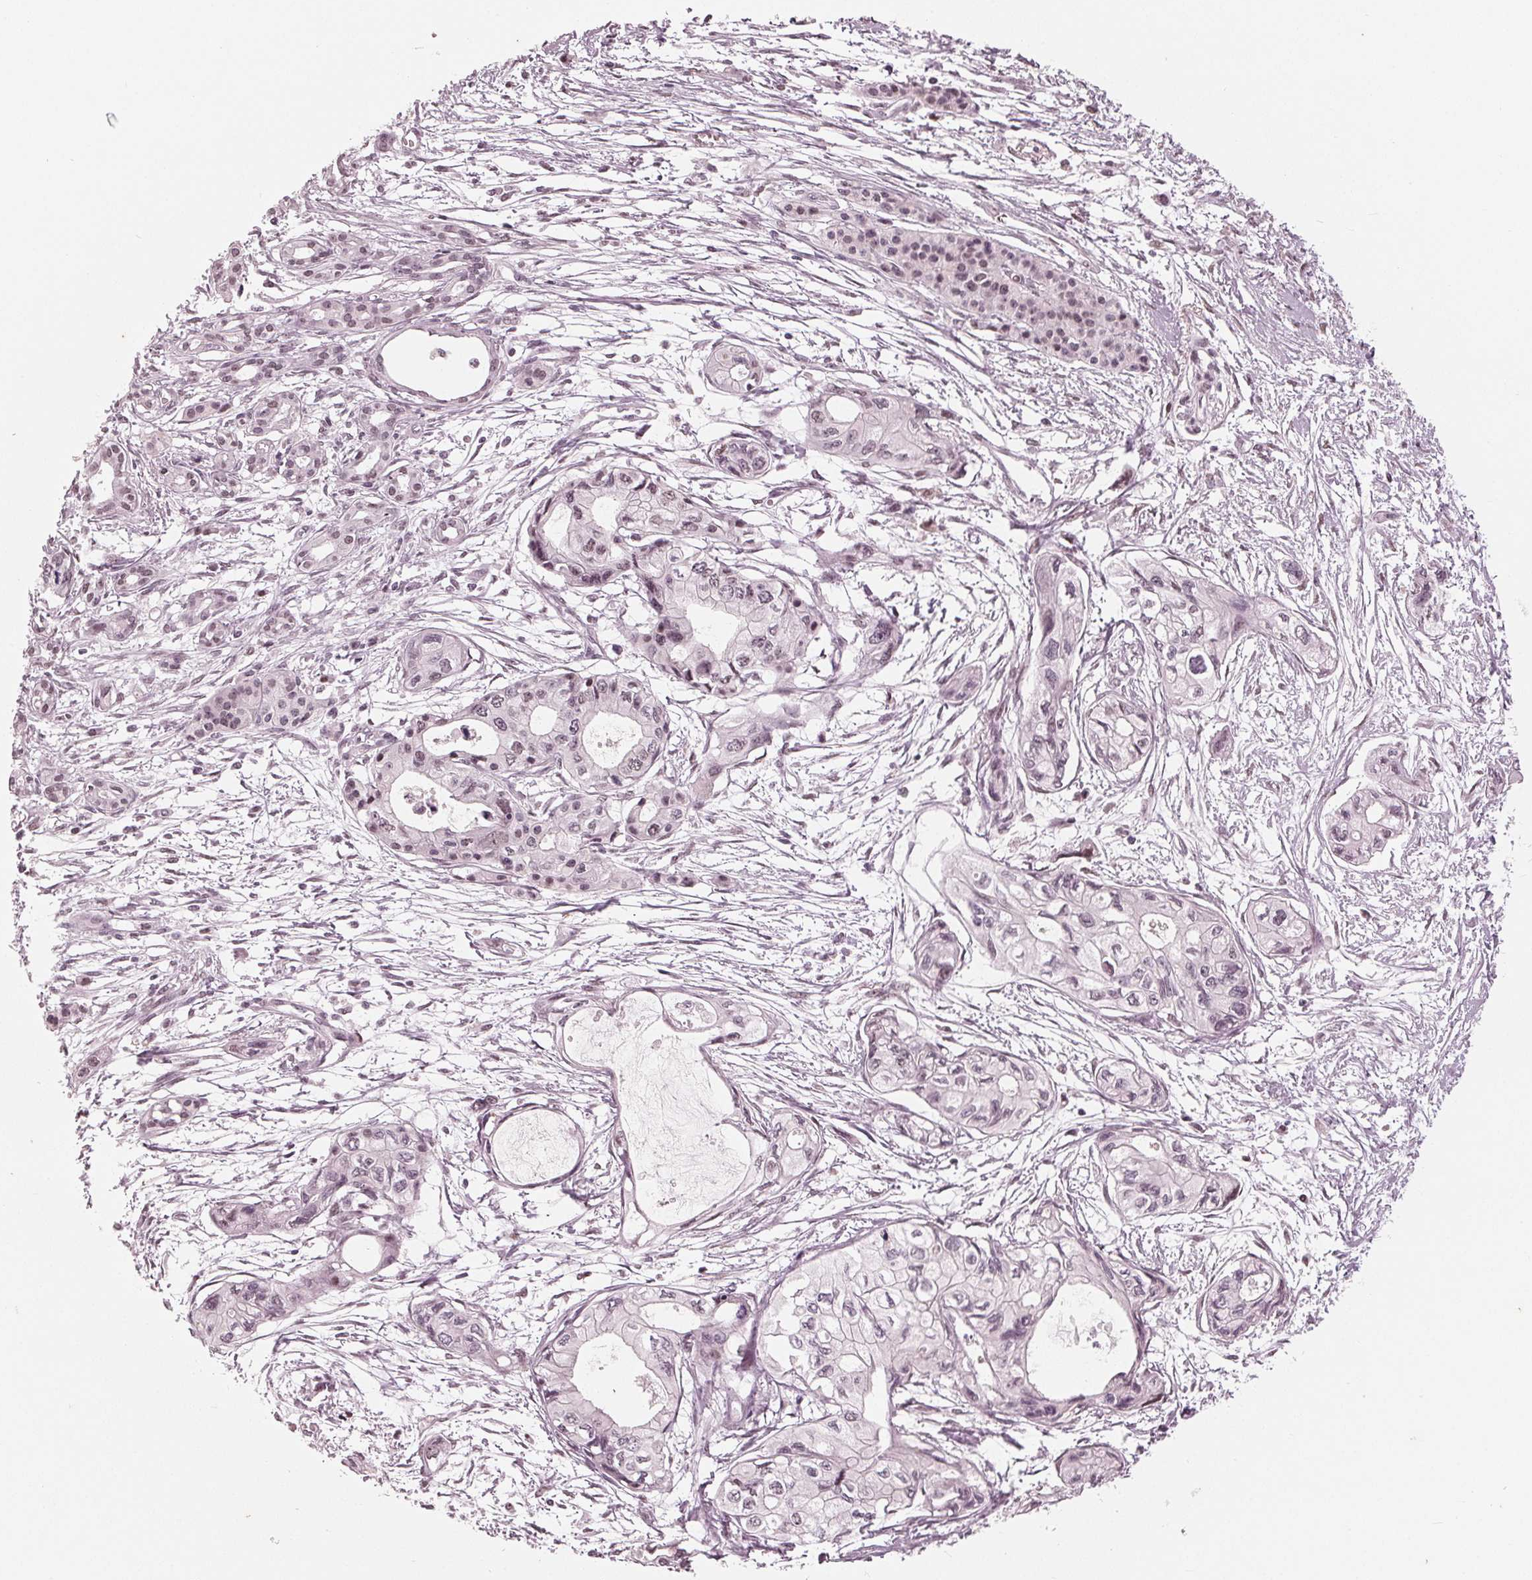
{"staining": {"intensity": "weak", "quantity": "<25%", "location": "nuclear"}, "tissue": "pancreatic cancer", "cell_type": "Tumor cells", "image_type": "cancer", "snomed": [{"axis": "morphology", "description": "Adenocarcinoma, NOS"}, {"axis": "topography", "description": "Pancreas"}], "caption": "The image shows no staining of tumor cells in pancreatic cancer.", "gene": "DNMT3L", "patient": {"sex": "female", "age": 76}}